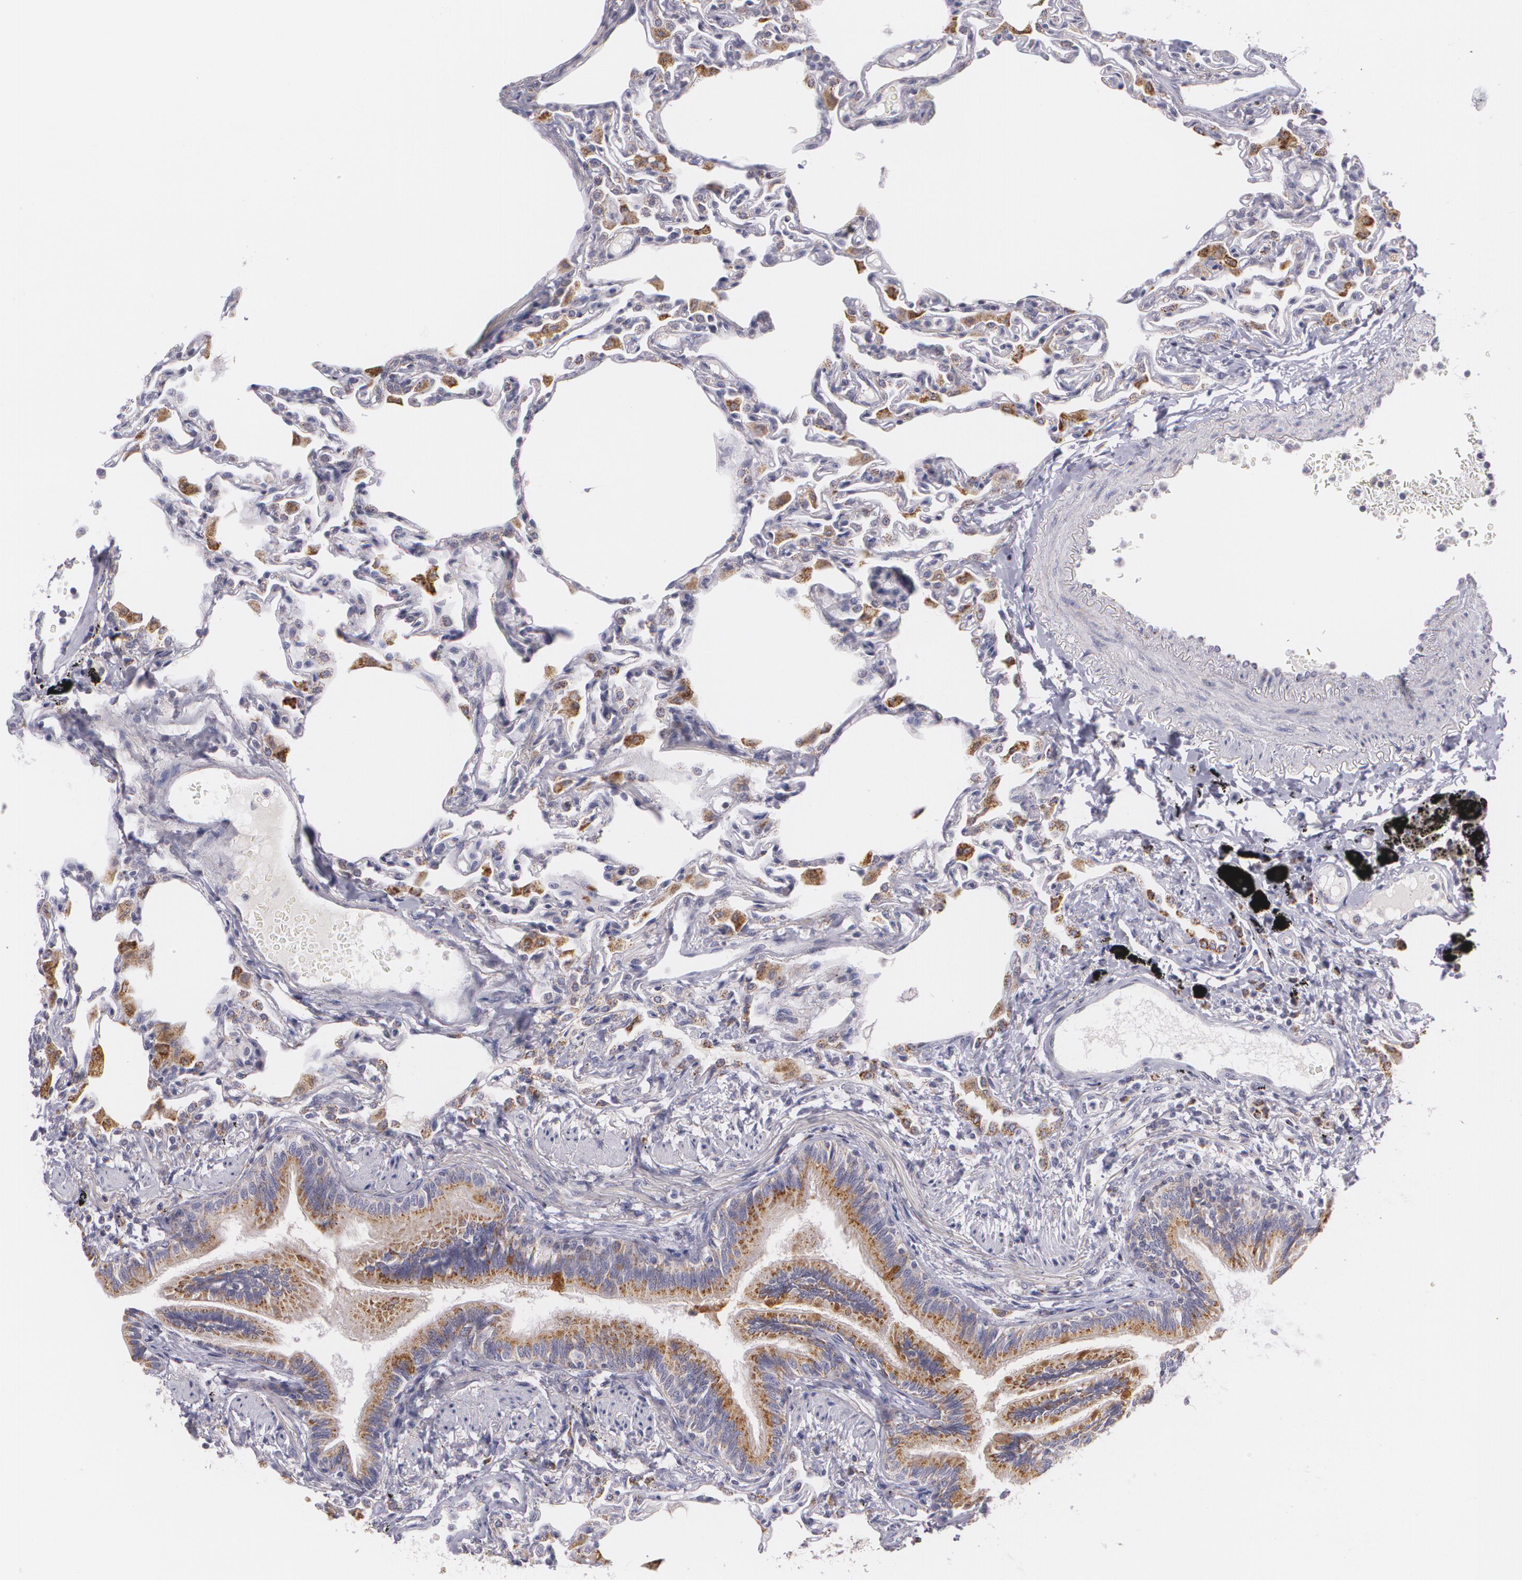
{"staining": {"intensity": "negative", "quantity": "none", "location": "none"}, "tissue": "lung", "cell_type": "Alveolar cells", "image_type": "normal", "snomed": [{"axis": "morphology", "description": "Normal tissue, NOS"}, {"axis": "topography", "description": "Lung"}], "caption": "Immunohistochemistry photomicrograph of unremarkable human lung stained for a protein (brown), which demonstrates no staining in alveolar cells. (DAB (3,3'-diaminobenzidine) immunohistochemistry, high magnification).", "gene": "CILK1", "patient": {"sex": "female", "age": 49}}